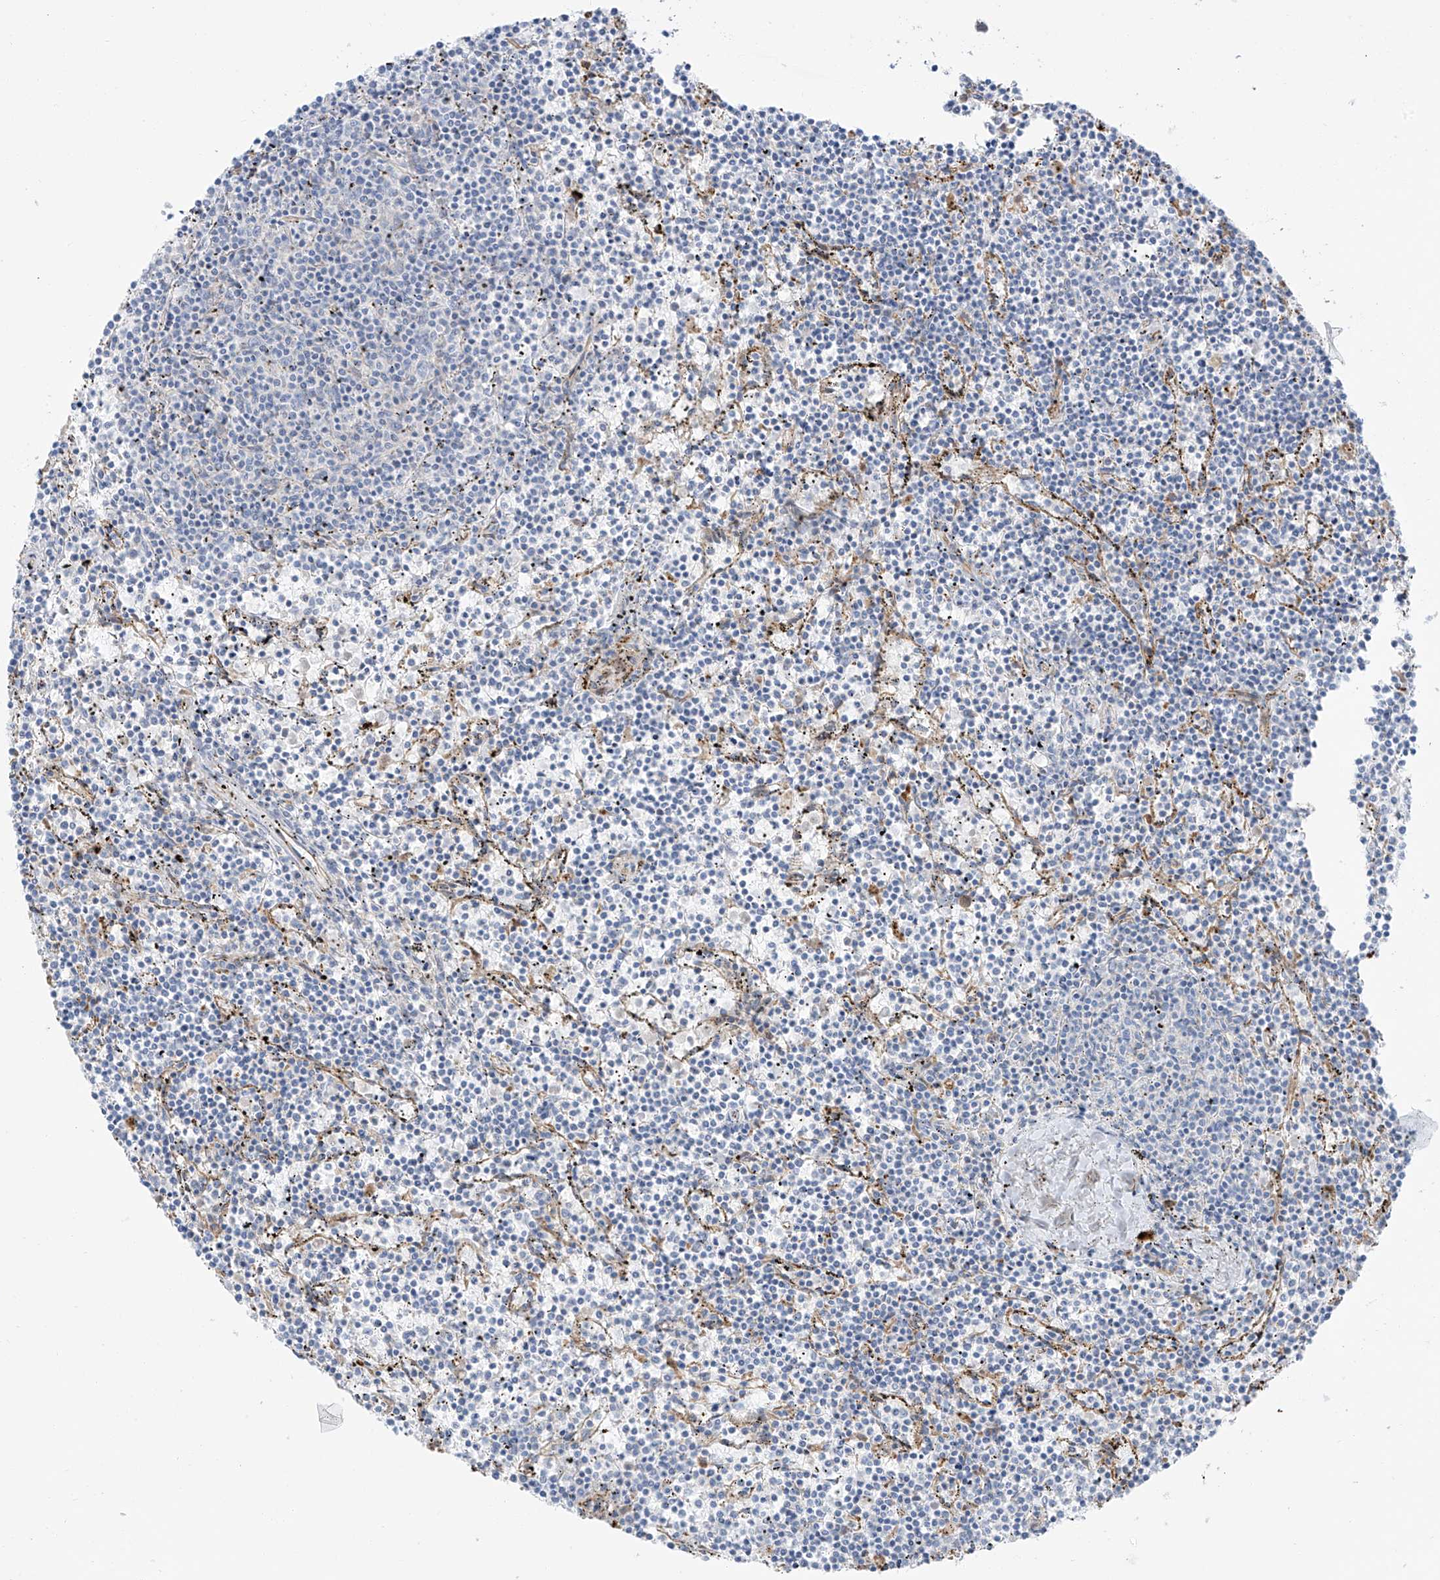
{"staining": {"intensity": "negative", "quantity": "none", "location": "none"}, "tissue": "lymphoma", "cell_type": "Tumor cells", "image_type": "cancer", "snomed": [{"axis": "morphology", "description": "Malignant lymphoma, non-Hodgkin's type, Low grade"}, {"axis": "topography", "description": "Spleen"}], "caption": "Immunohistochemistry (IHC) micrograph of neoplastic tissue: human malignant lymphoma, non-Hodgkin's type (low-grade) stained with DAB (3,3'-diaminobenzidine) displays no significant protein positivity in tumor cells.", "gene": "TAL2", "patient": {"sex": "female", "age": 50}}